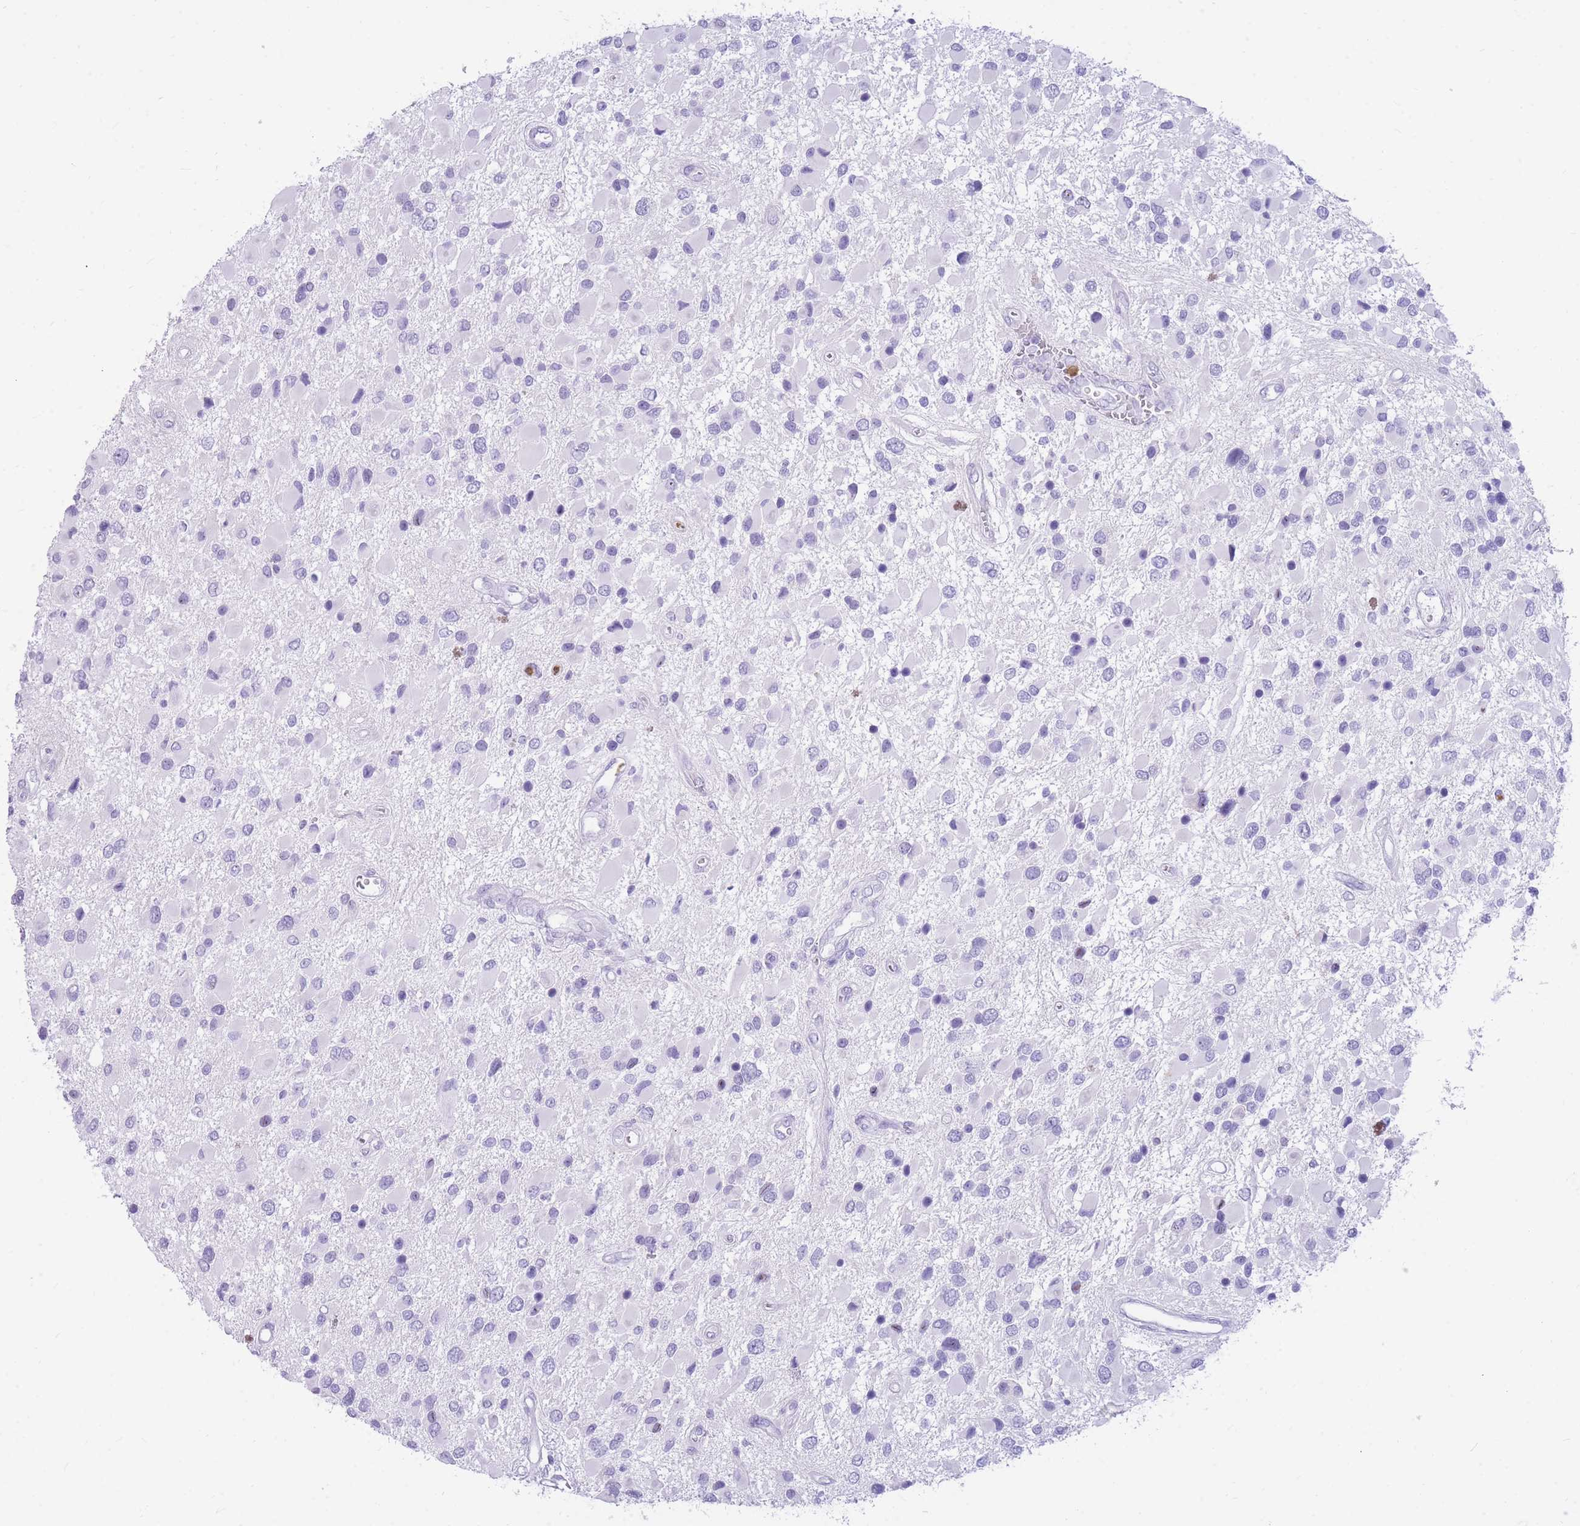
{"staining": {"intensity": "negative", "quantity": "none", "location": "none"}, "tissue": "glioma", "cell_type": "Tumor cells", "image_type": "cancer", "snomed": [{"axis": "morphology", "description": "Glioma, malignant, High grade"}, {"axis": "topography", "description": "Brain"}], "caption": "This is an IHC photomicrograph of human malignant high-grade glioma. There is no positivity in tumor cells.", "gene": "TPSAB1", "patient": {"sex": "male", "age": 53}}